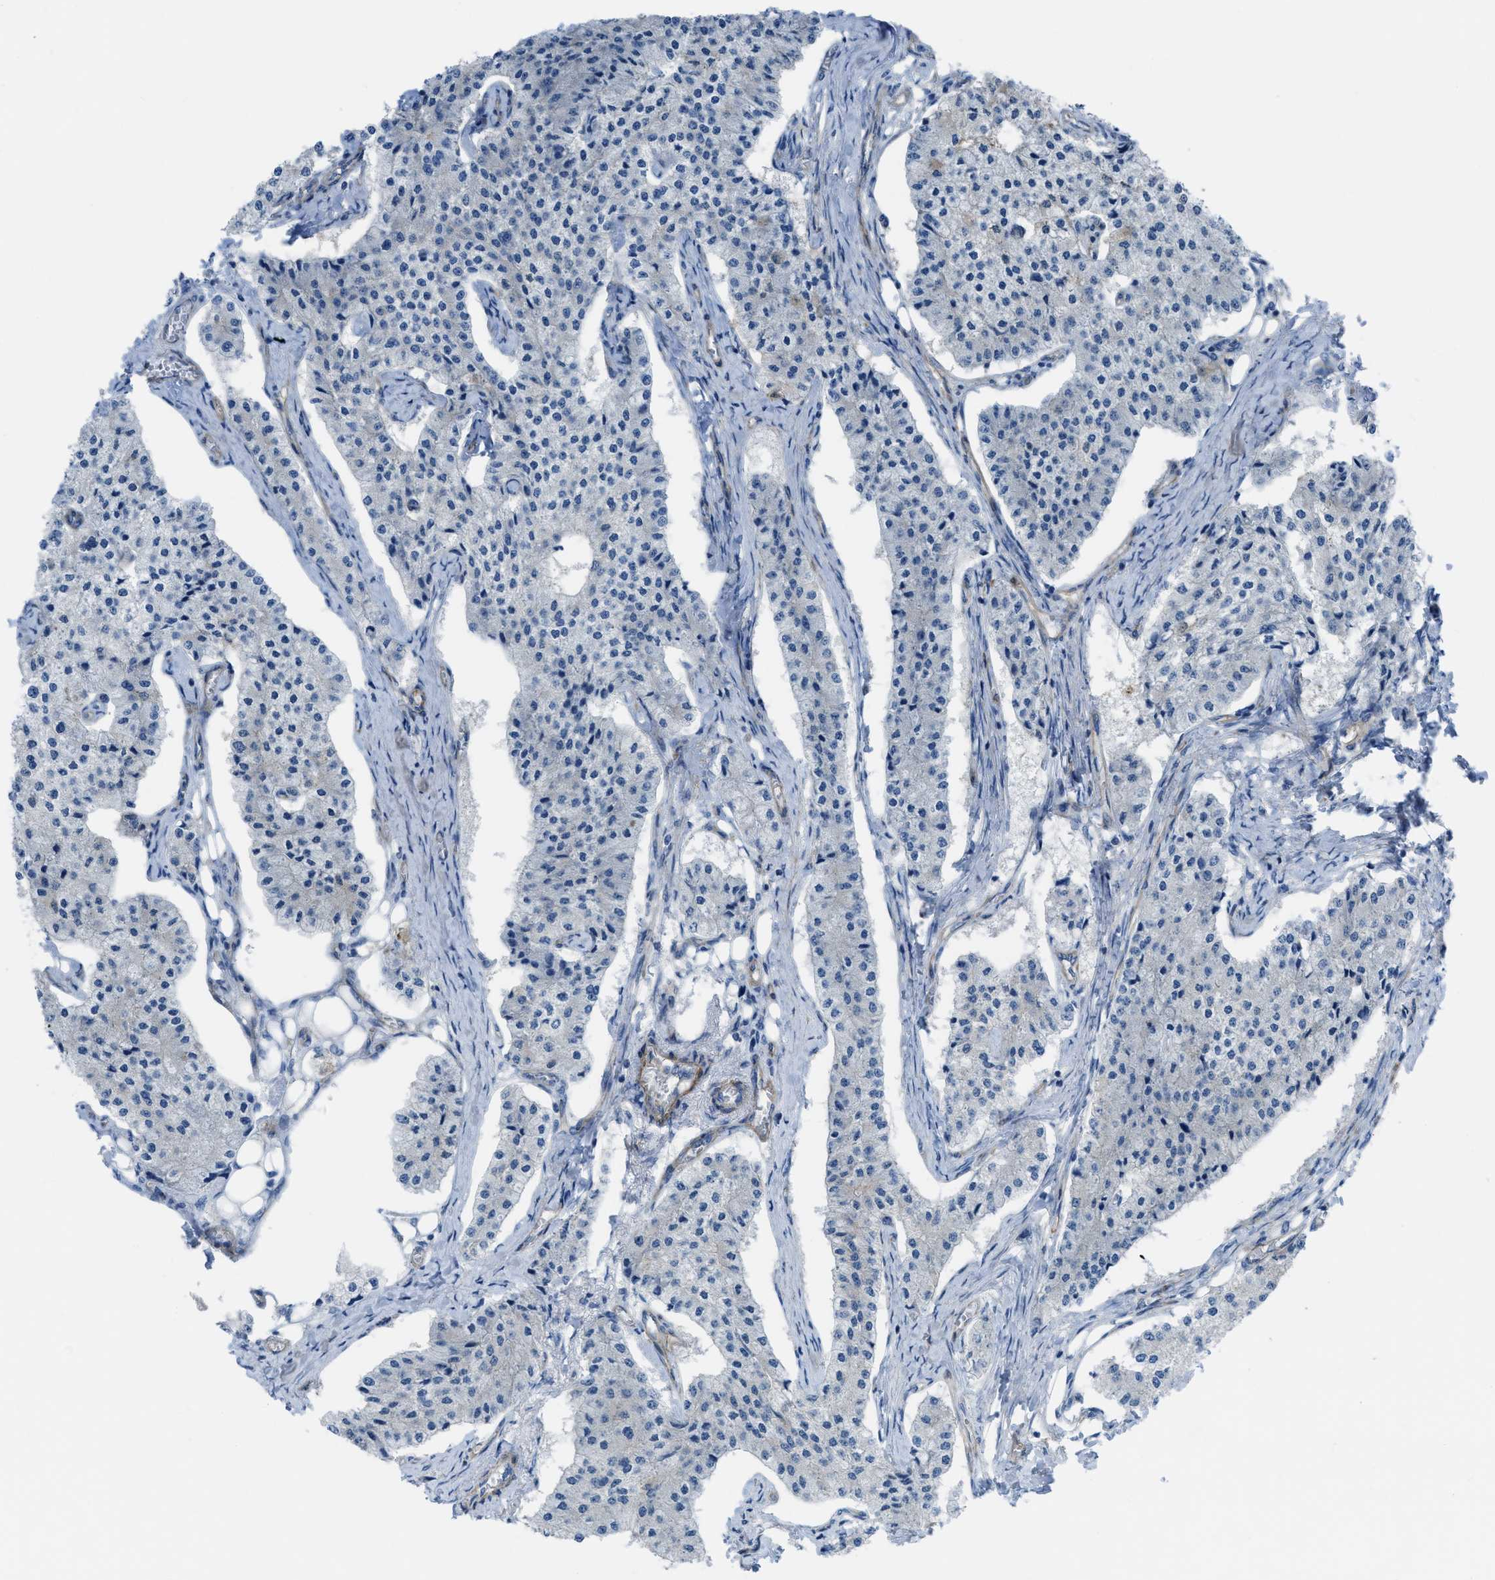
{"staining": {"intensity": "negative", "quantity": "none", "location": "none"}, "tissue": "carcinoid", "cell_type": "Tumor cells", "image_type": "cancer", "snomed": [{"axis": "morphology", "description": "Carcinoid, malignant, NOS"}, {"axis": "topography", "description": "Colon"}], "caption": "This photomicrograph is of carcinoid (malignant) stained with immunohistochemistry to label a protein in brown with the nuclei are counter-stained blue. There is no expression in tumor cells.", "gene": "KCNH7", "patient": {"sex": "female", "age": 52}}